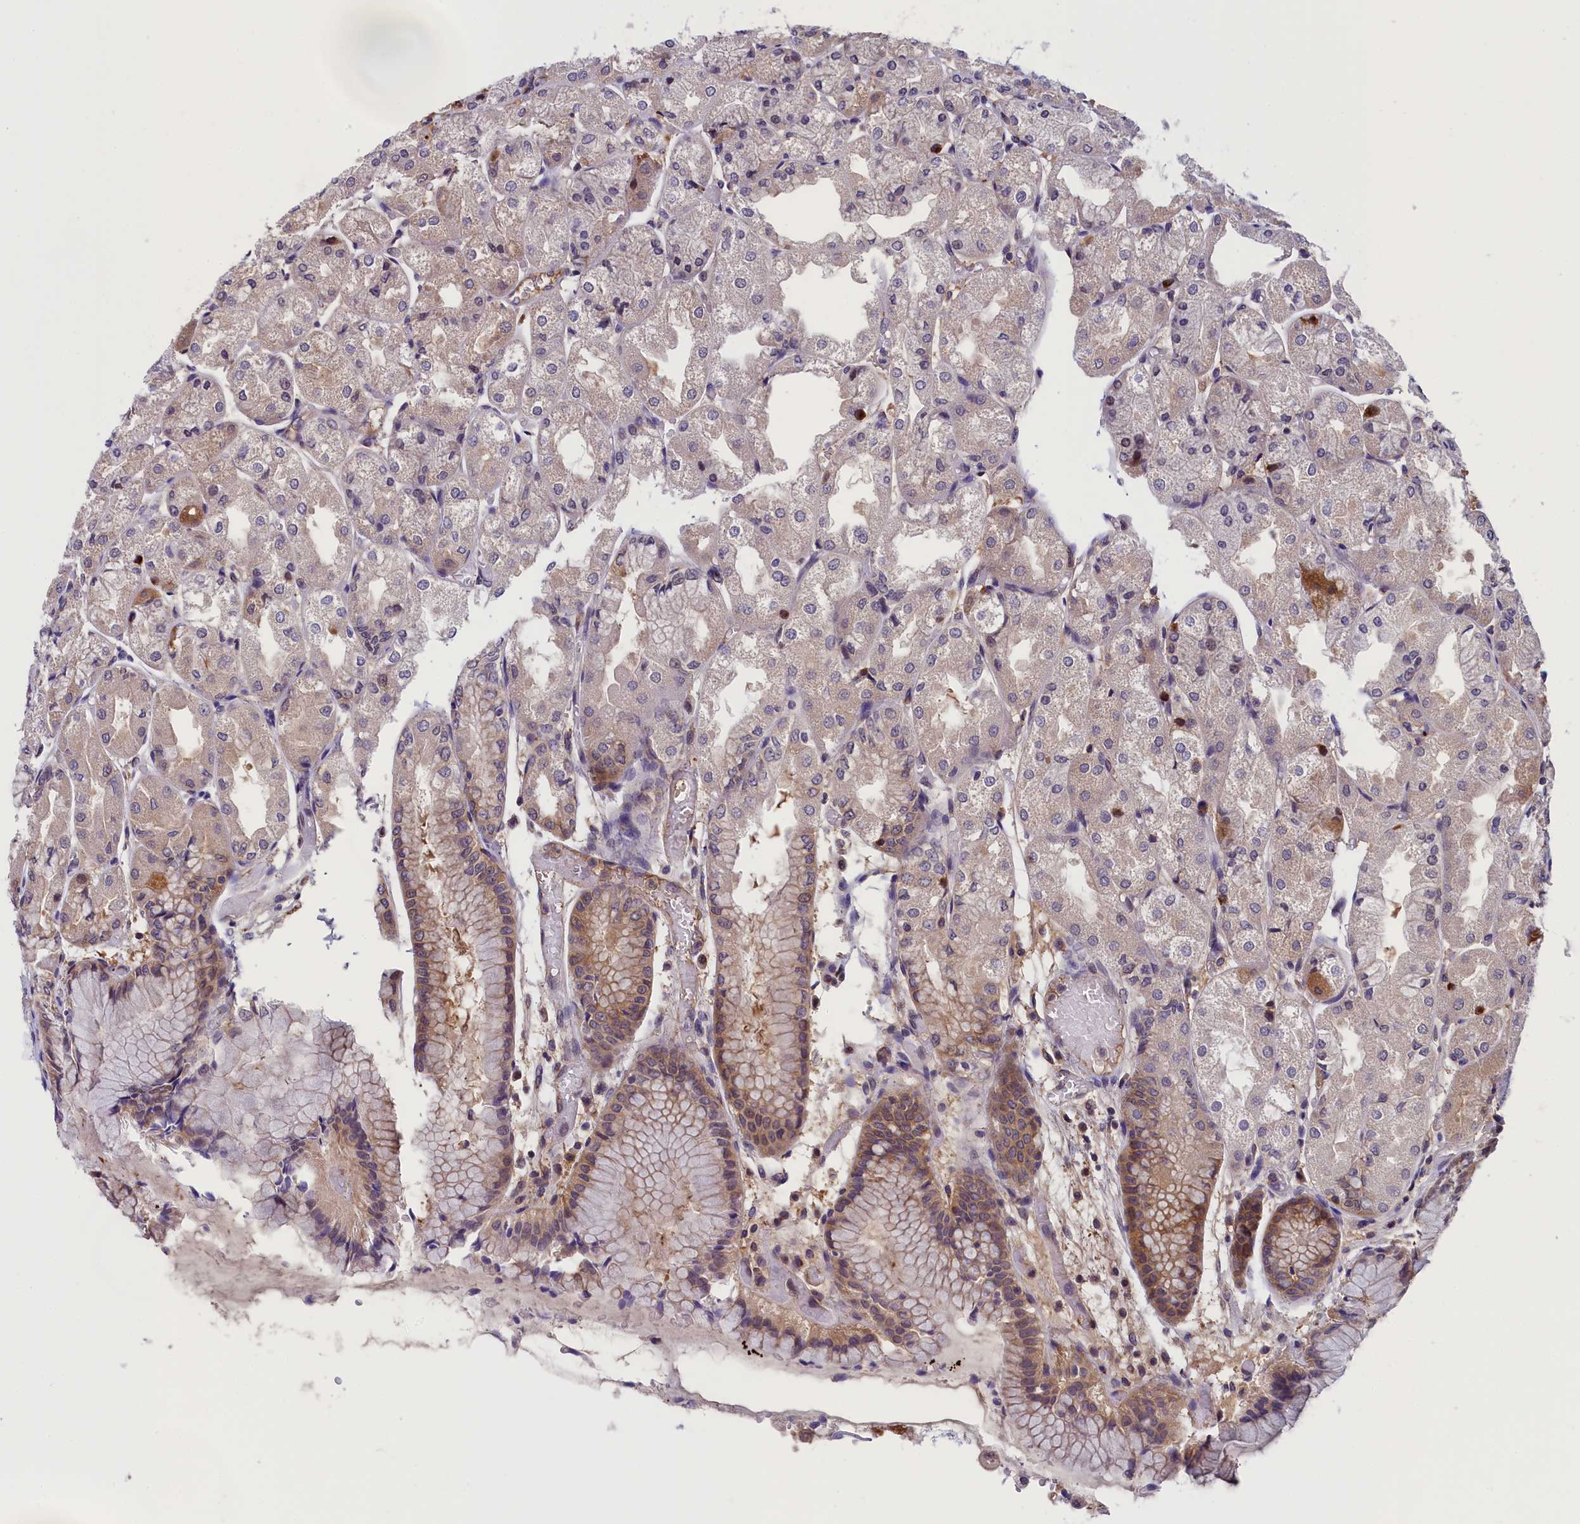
{"staining": {"intensity": "moderate", "quantity": "<25%", "location": "cytoplasmic/membranous"}, "tissue": "stomach", "cell_type": "Glandular cells", "image_type": "normal", "snomed": [{"axis": "morphology", "description": "Normal tissue, NOS"}, {"axis": "topography", "description": "Stomach, upper"}], "caption": "The immunohistochemical stain shows moderate cytoplasmic/membranous expression in glandular cells of benign stomach. (brown staining indicates protein expression, while blue staining denotes nuclei).", "gene": "ABCC8", "patient": {"sex": "male", "age": 72}}